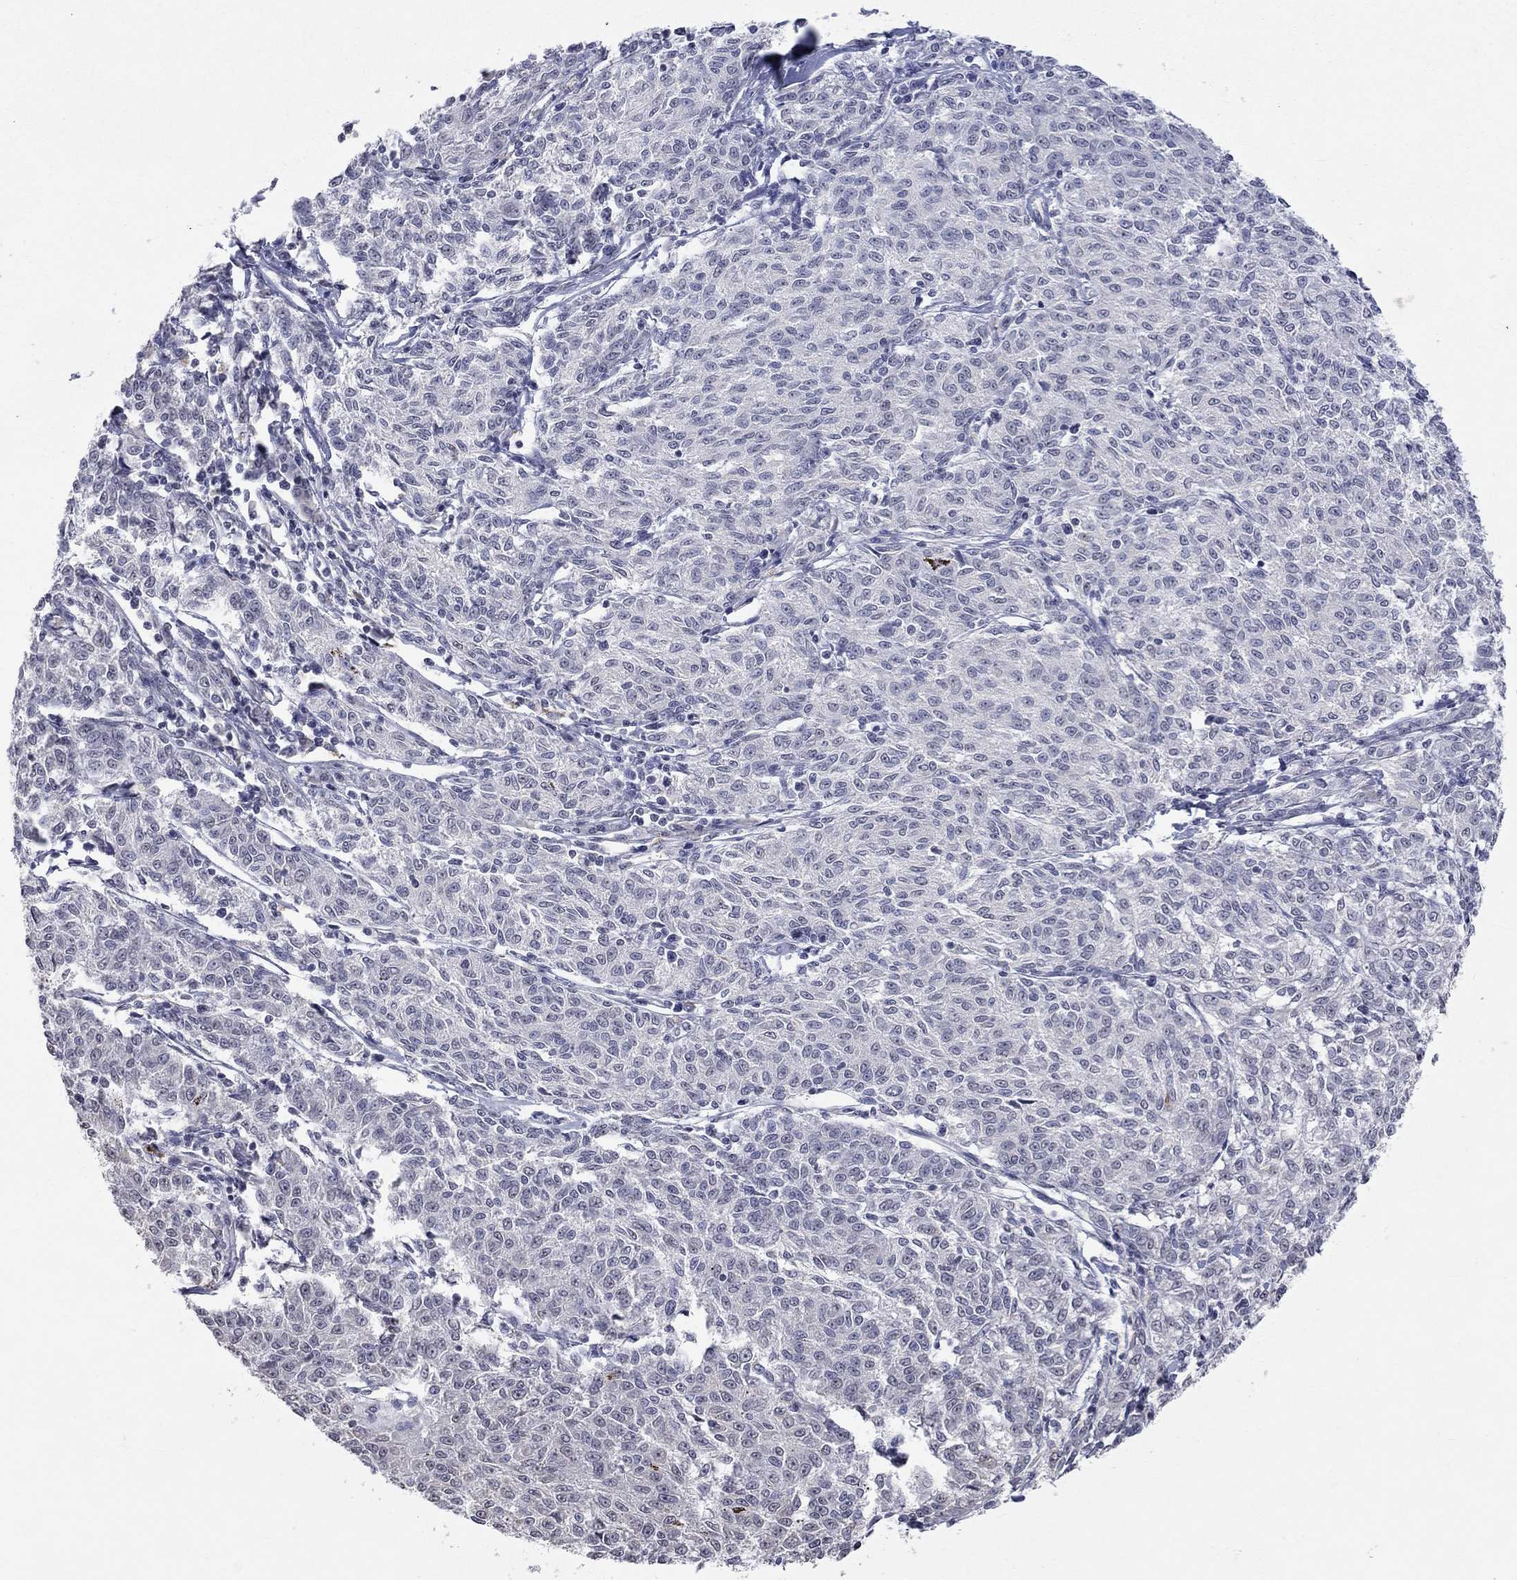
{"staining": {"intensity": "negative", "quantity": "none", "location": "none"}, "tissue": "melanoma", "cell_type": "Tumor cells", "image_type": "cancer", "snomed": [{"axis": "morphology", "description": "Malignant melanoma, NOS"}, {"axis": "topography", "description": "Skin"}], "caption": "The micrograph reveals no staining of tumor cells in malignant melanoma.", "gene": "TMEM143", "patient": {"sex": "female", "age": 72}}